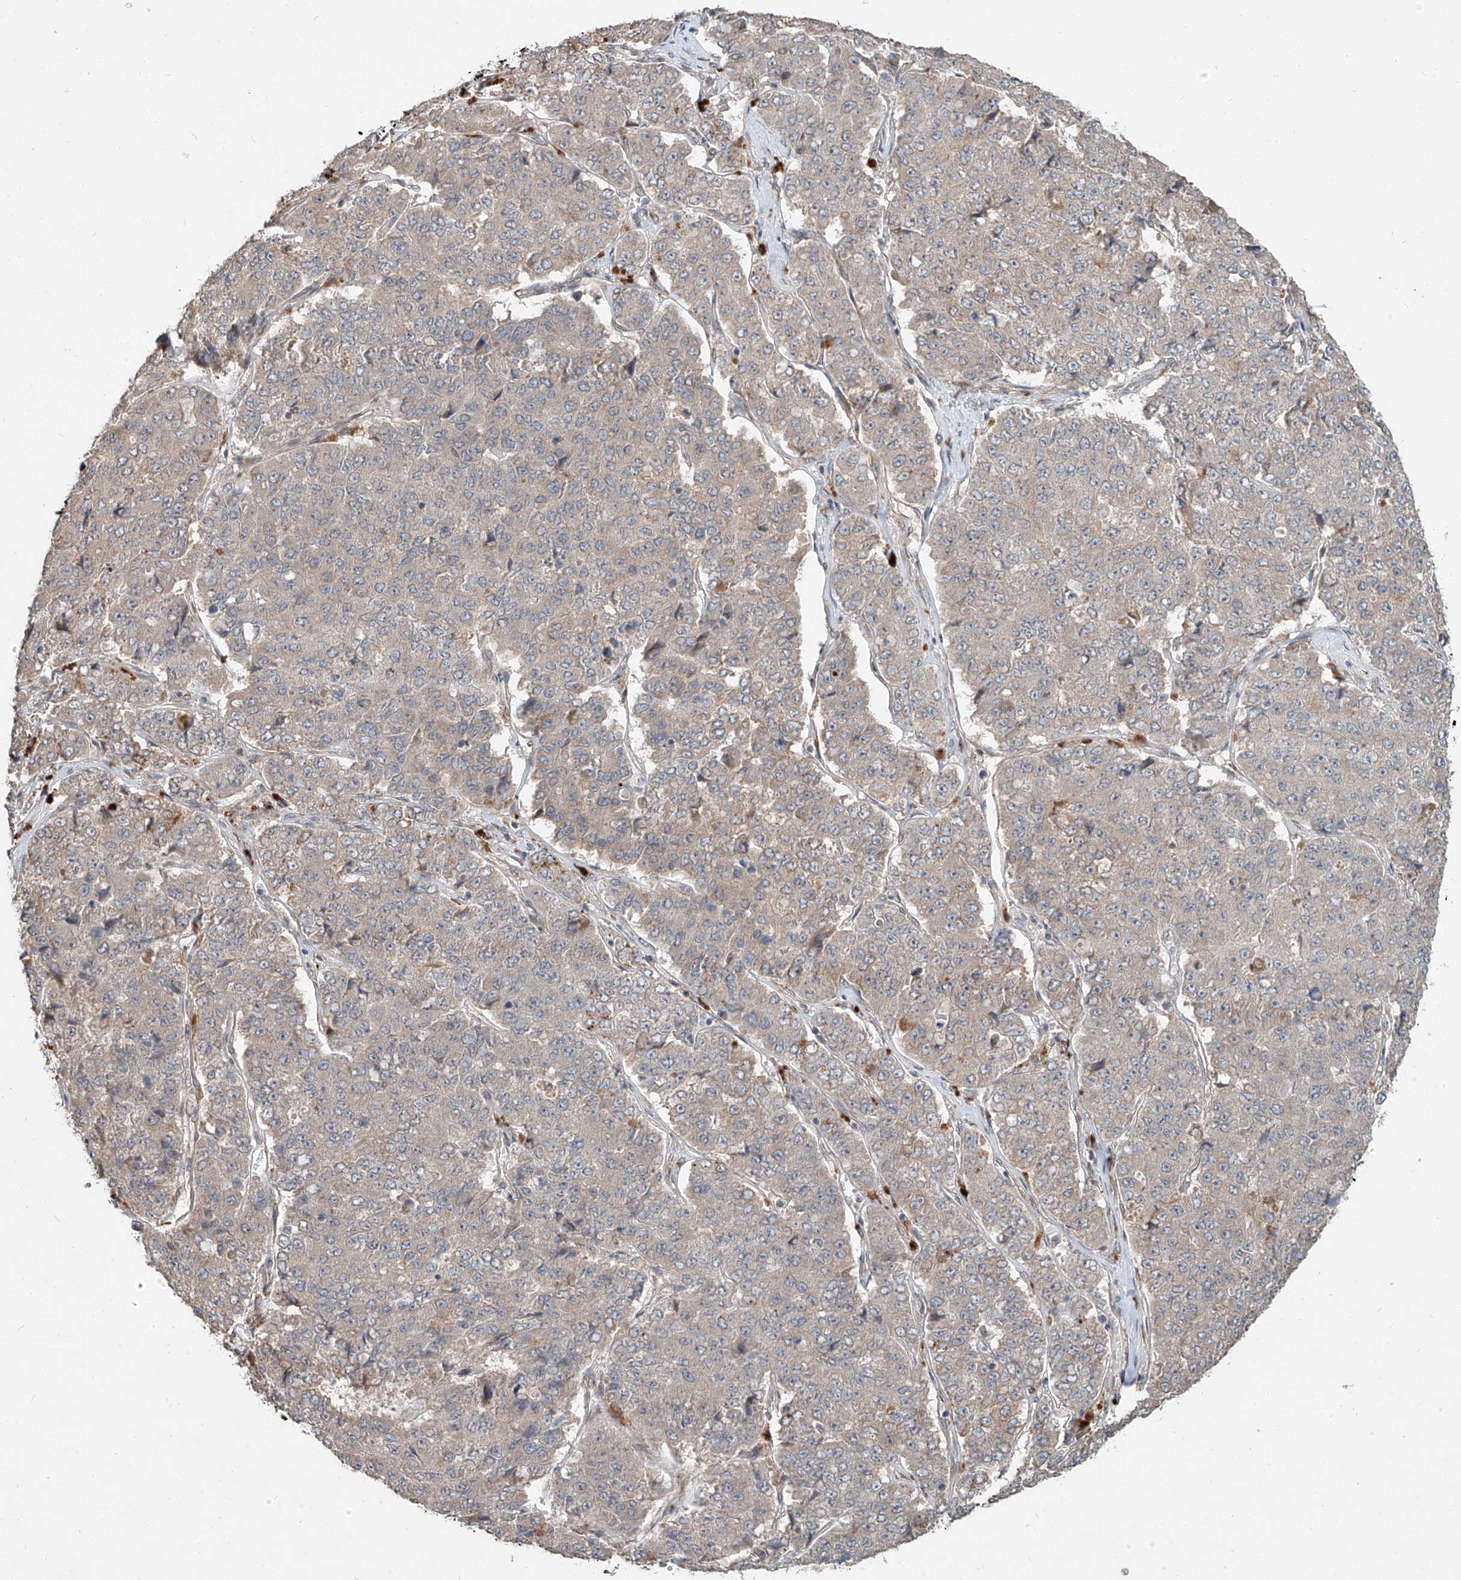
{"staining": {"intensity": "weak", "quantity": "<25%", "location": "cytoplasmic/membranous"}, "tissue": "pancreatic cancer", "cell_type": "Tumor cells", "image_type": "cancer", "snomed": [{"axis": "morphology", "description": "Adenocarcinoma, NOS"}, {"axis": "topography", "description": "Pancreas"}], "caption": "Adenocarcinoma (pancreatic) was stained to show a protein in brown. There is no significant staining in tumor cells.", "gene": "STX19", "patient": {"sex": "male", "age": 50}}